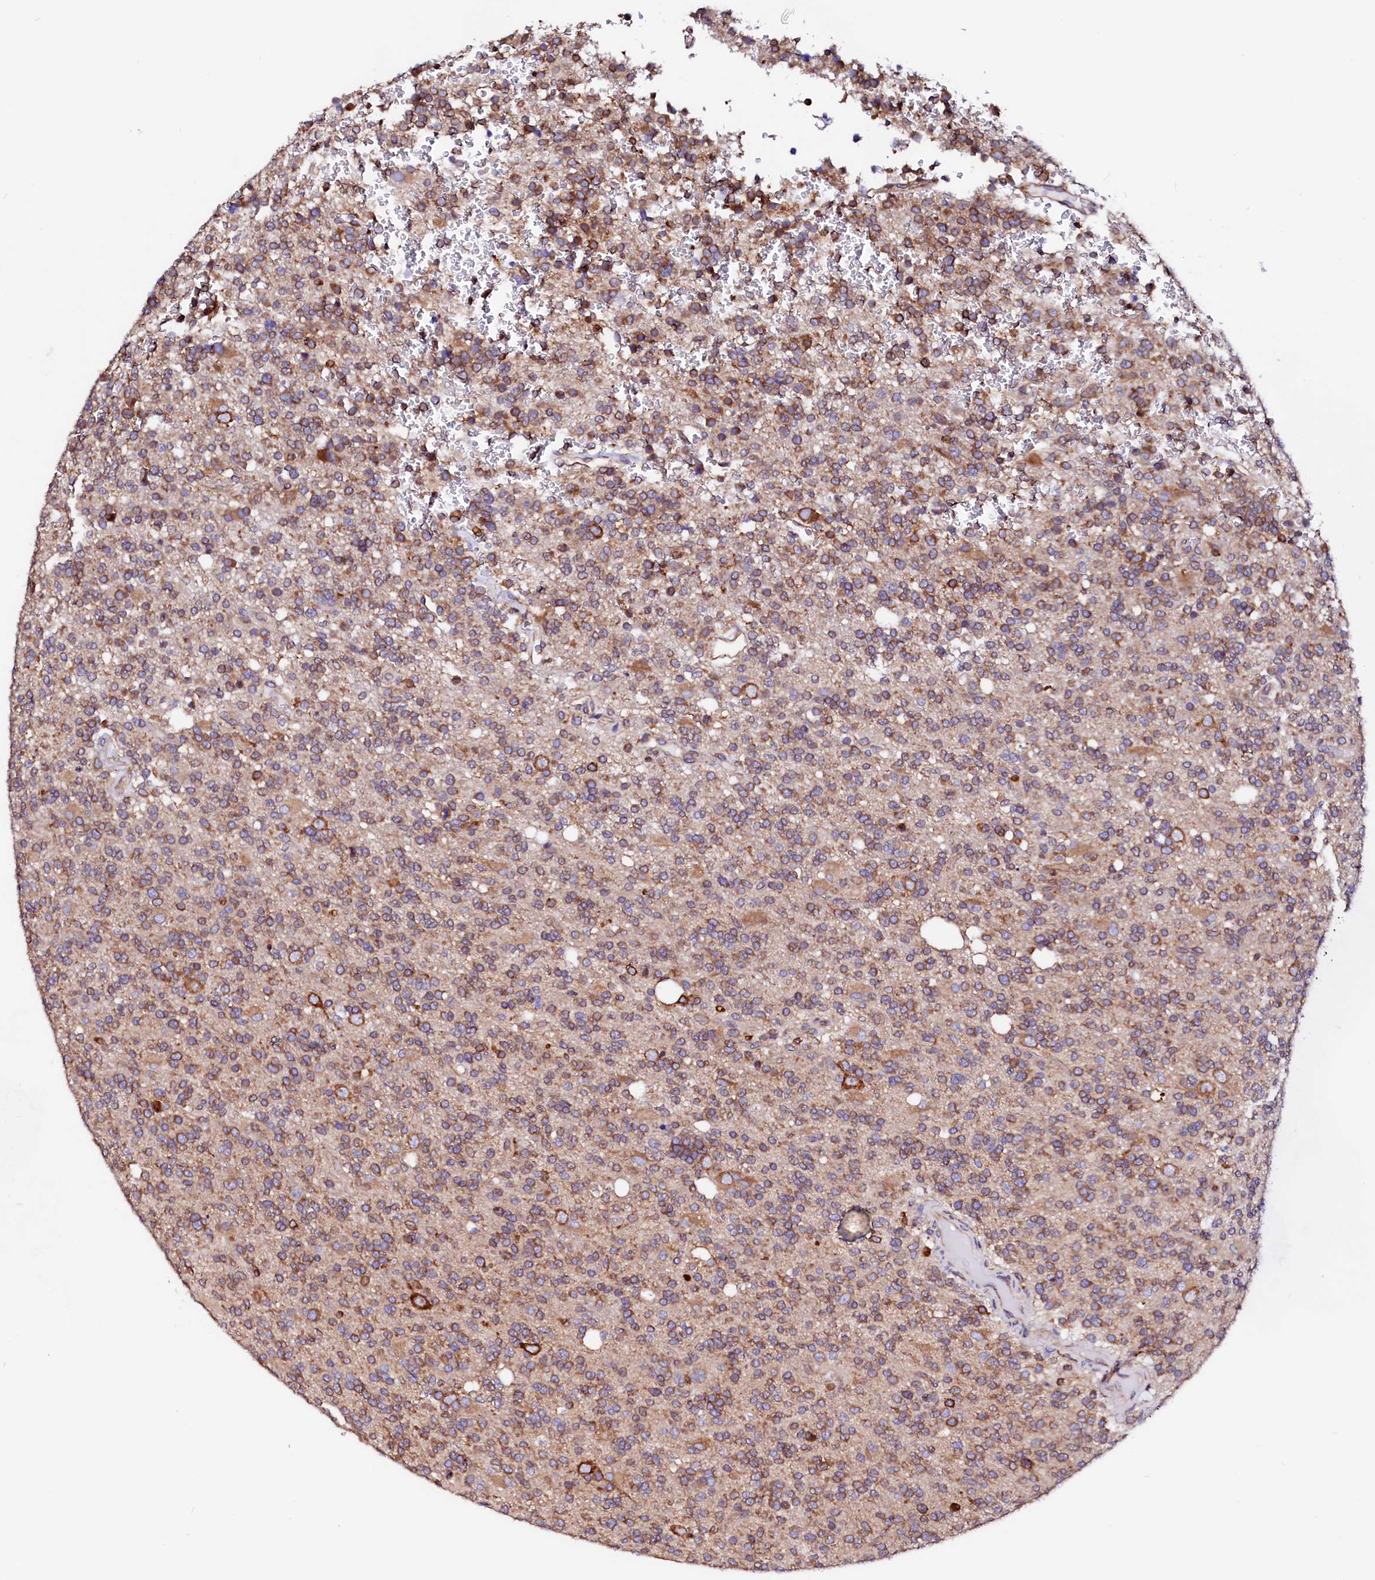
{"staining": {"intensity": "moderate", "quantity": ">75%", "location": "cytoplasmic/membranous"}, "tissue": "glioma", "cell_type": "Tumor cells", "image_type": "cancer", "snomed": [{"axis": "morphology", "description": "Glioma, malignant, High grade"}, {"axis": "topography", "description": "Brain"}], "caption": "Approximately >75% of tumor cells in malignant glioma (high-grade) show moderate cytoplasmic/membranous protein expression as visualized by brown immunohistochemical staining.", "gene": "DERL1", "patient": {"sex": "female", "age": 62}}